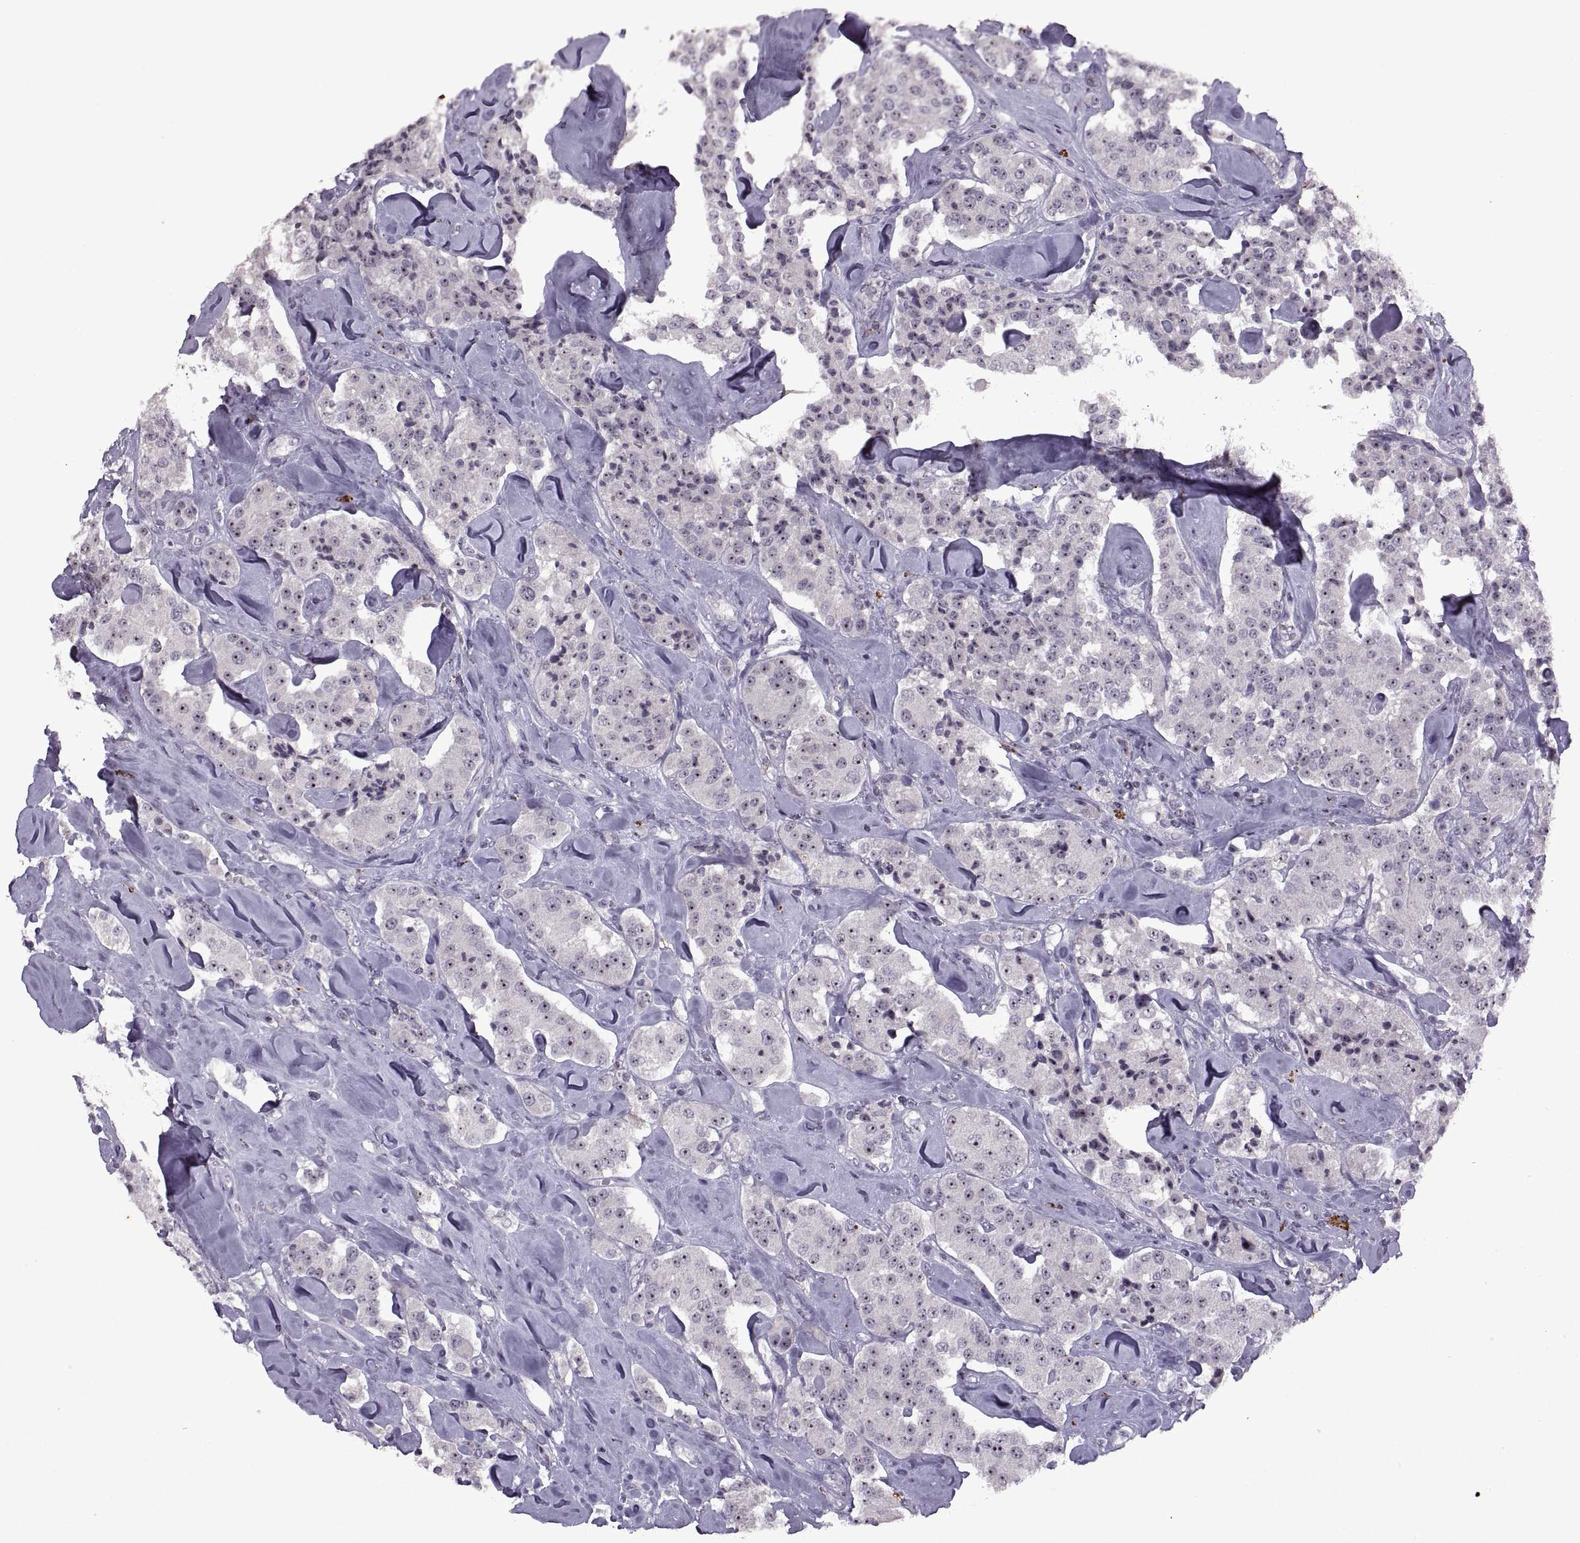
{"staining": {"intensity": "strong", "quantity": "<25%", "location": "nuclear"}, "tissue": "carcinoid", "cell_type": "Tumor cells", "image_type": "cancer", "snomed": [{"axis": "morphology", "description": "Carcinoid, malignant, NOS"}, {"axis": "topography", "description": "Pancreas"}], "caption": "Brown immunohistochemical staining in carcinoid exhibits strong nuclear staining in approximately <25% of tumor cells.", "gene": "SINHCAF", "patient": {"sex": "male", "age": 41}}